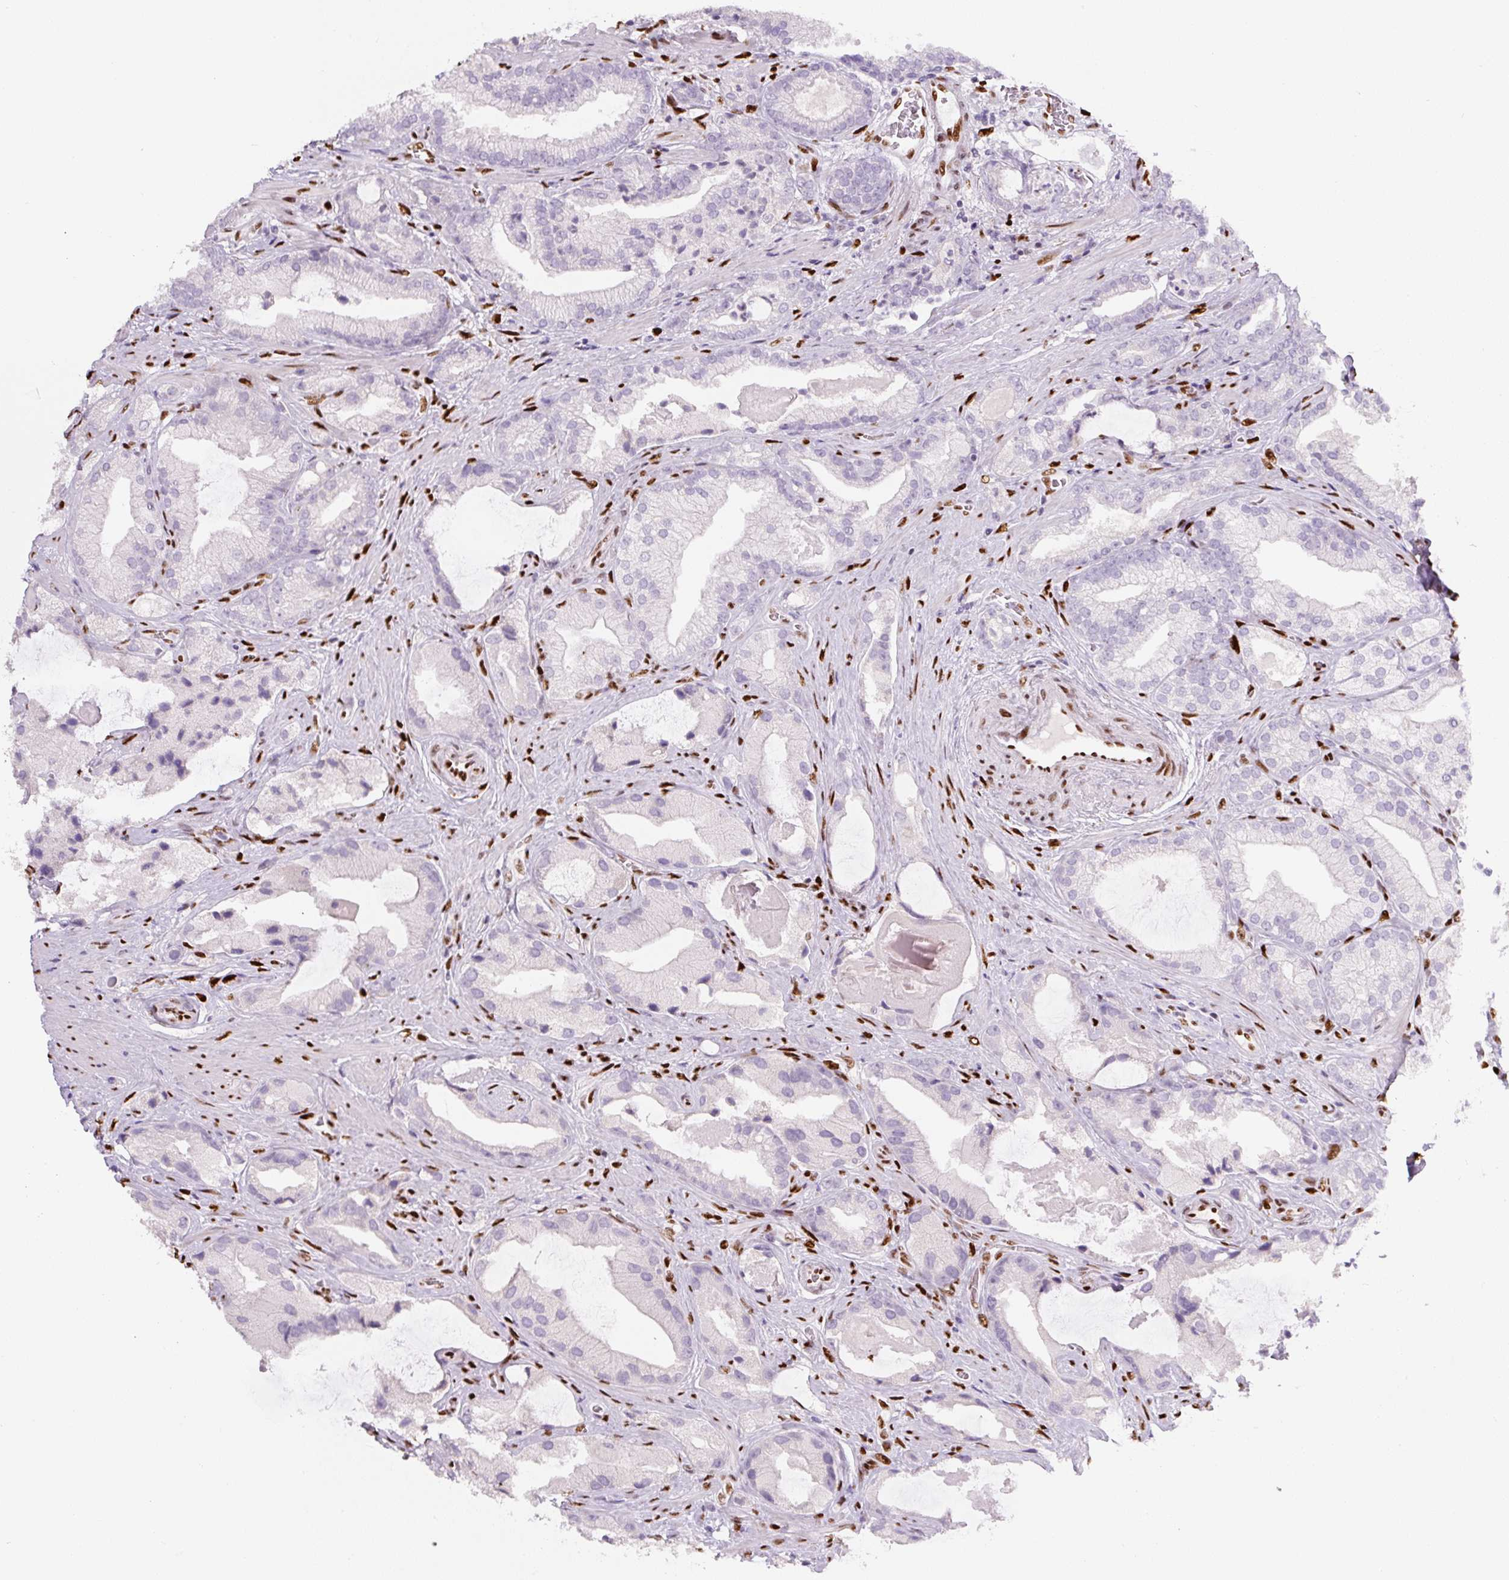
{"staining": {"intensity": "negative", "quantity": "none", "location": "none"}, "tissue": "prostate cancer", "cell_type": "Tumor cells", "image_type": "cancer", "snomed": [{"axis": "morphology", "description": "Adenocarcinoma, High grade"}, {"axis": "topography", "description": "Prostate"}], "caption": "Immunohistochemistry histopathology image of neoplastic tissue: prostate adenocarcinoma (high-grade) stained with DAB (3,3'-diaminobenzidine) reveals no significant protein staining in tumor cells.", "gene": "ZEB1", "patient": {"sex": "male", "age": 68}}